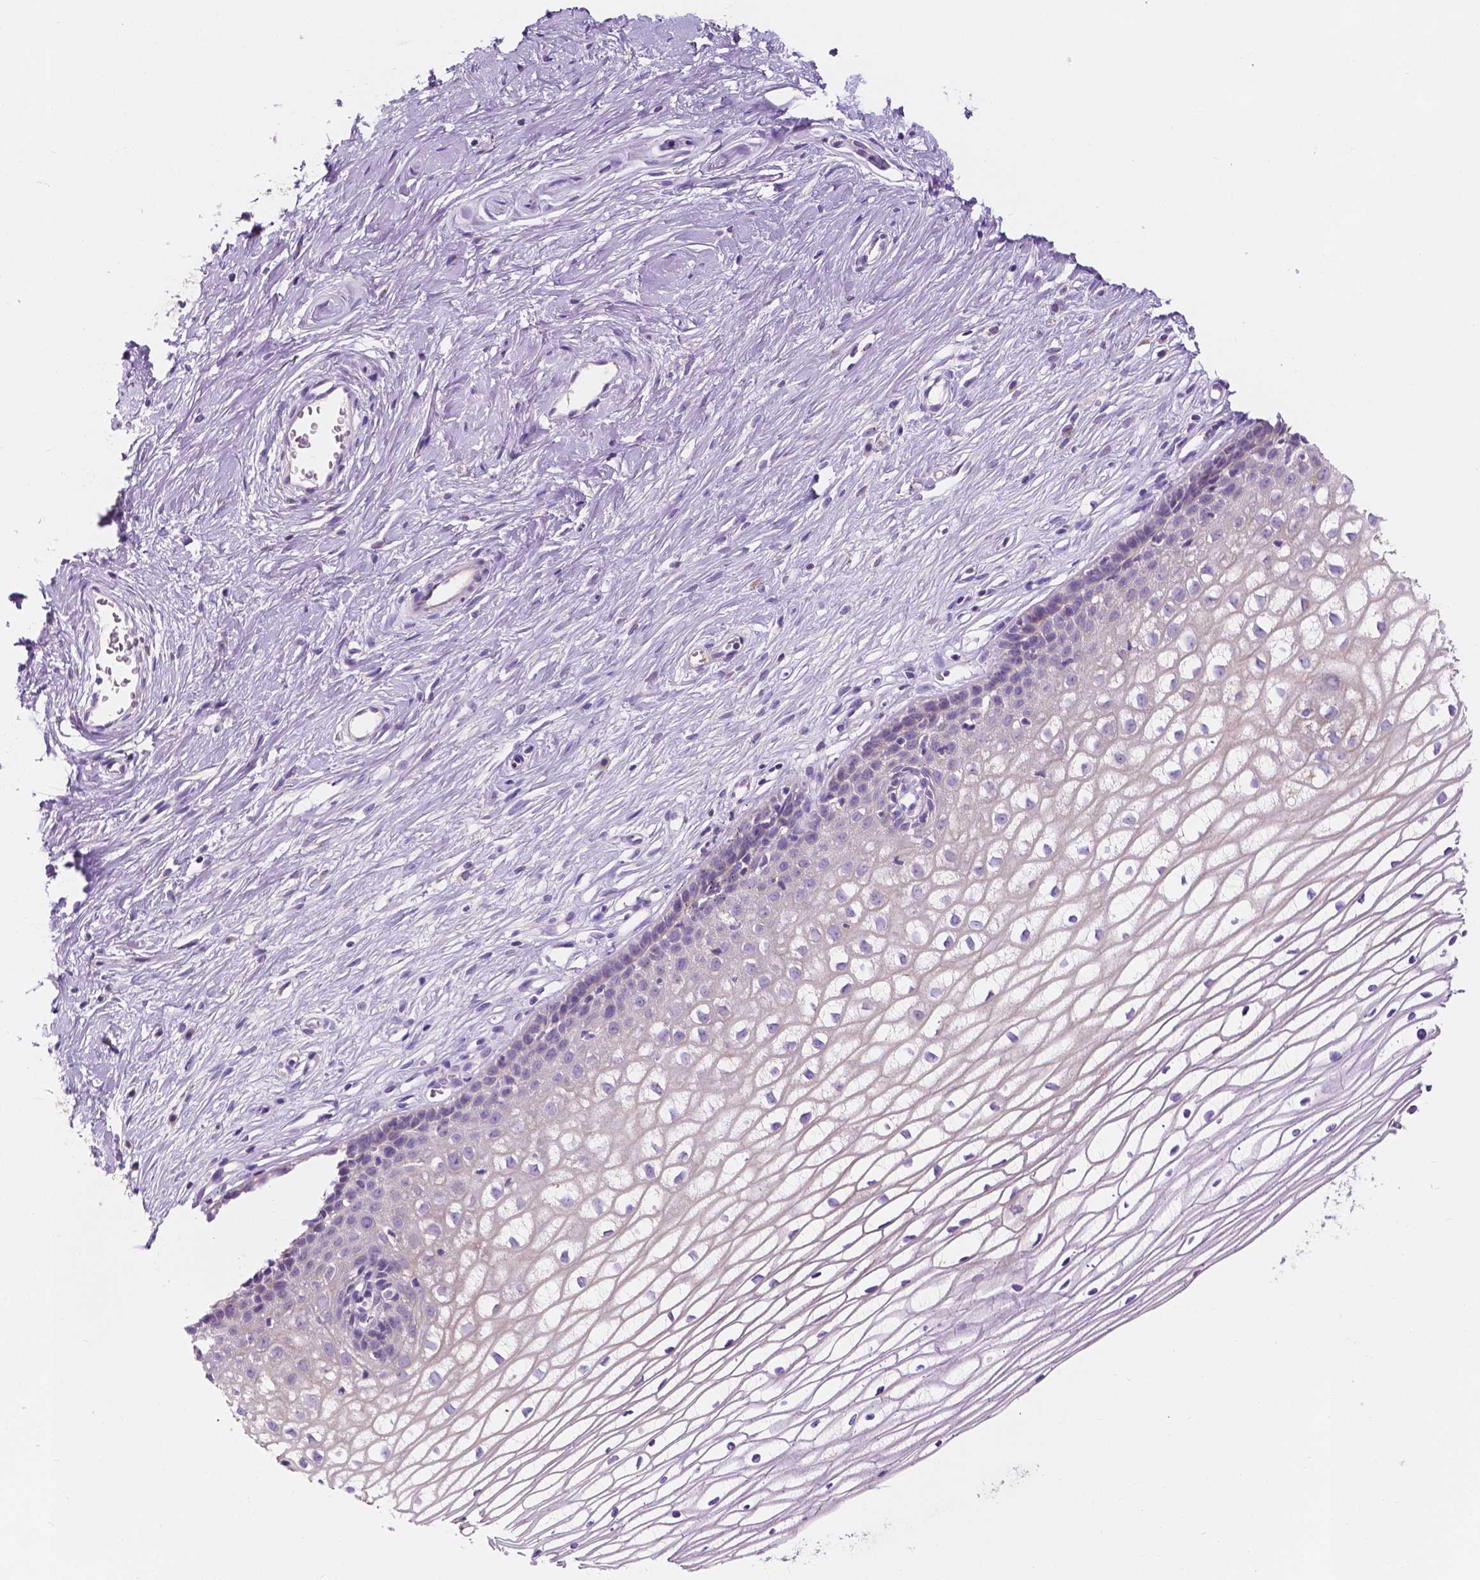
{"staining": {"intensity": "negative", "quantity": "none", "location": "none"}, "tissue": "cervix", "cell_type": "Glandular cells", "image_type": "normal", "snomed": [{"axis": "morphology", "description": "Normal tissue, NOS"}, {"axis": "topography", "description": "Cervix"}], "caption": "Immunohistochemistry histopathology image of normal cervix stained for a protein (brown), which shows no staining in glandular cells.", "gene": "SIRT2", "patient": {"sex": "female", "age": 40}}